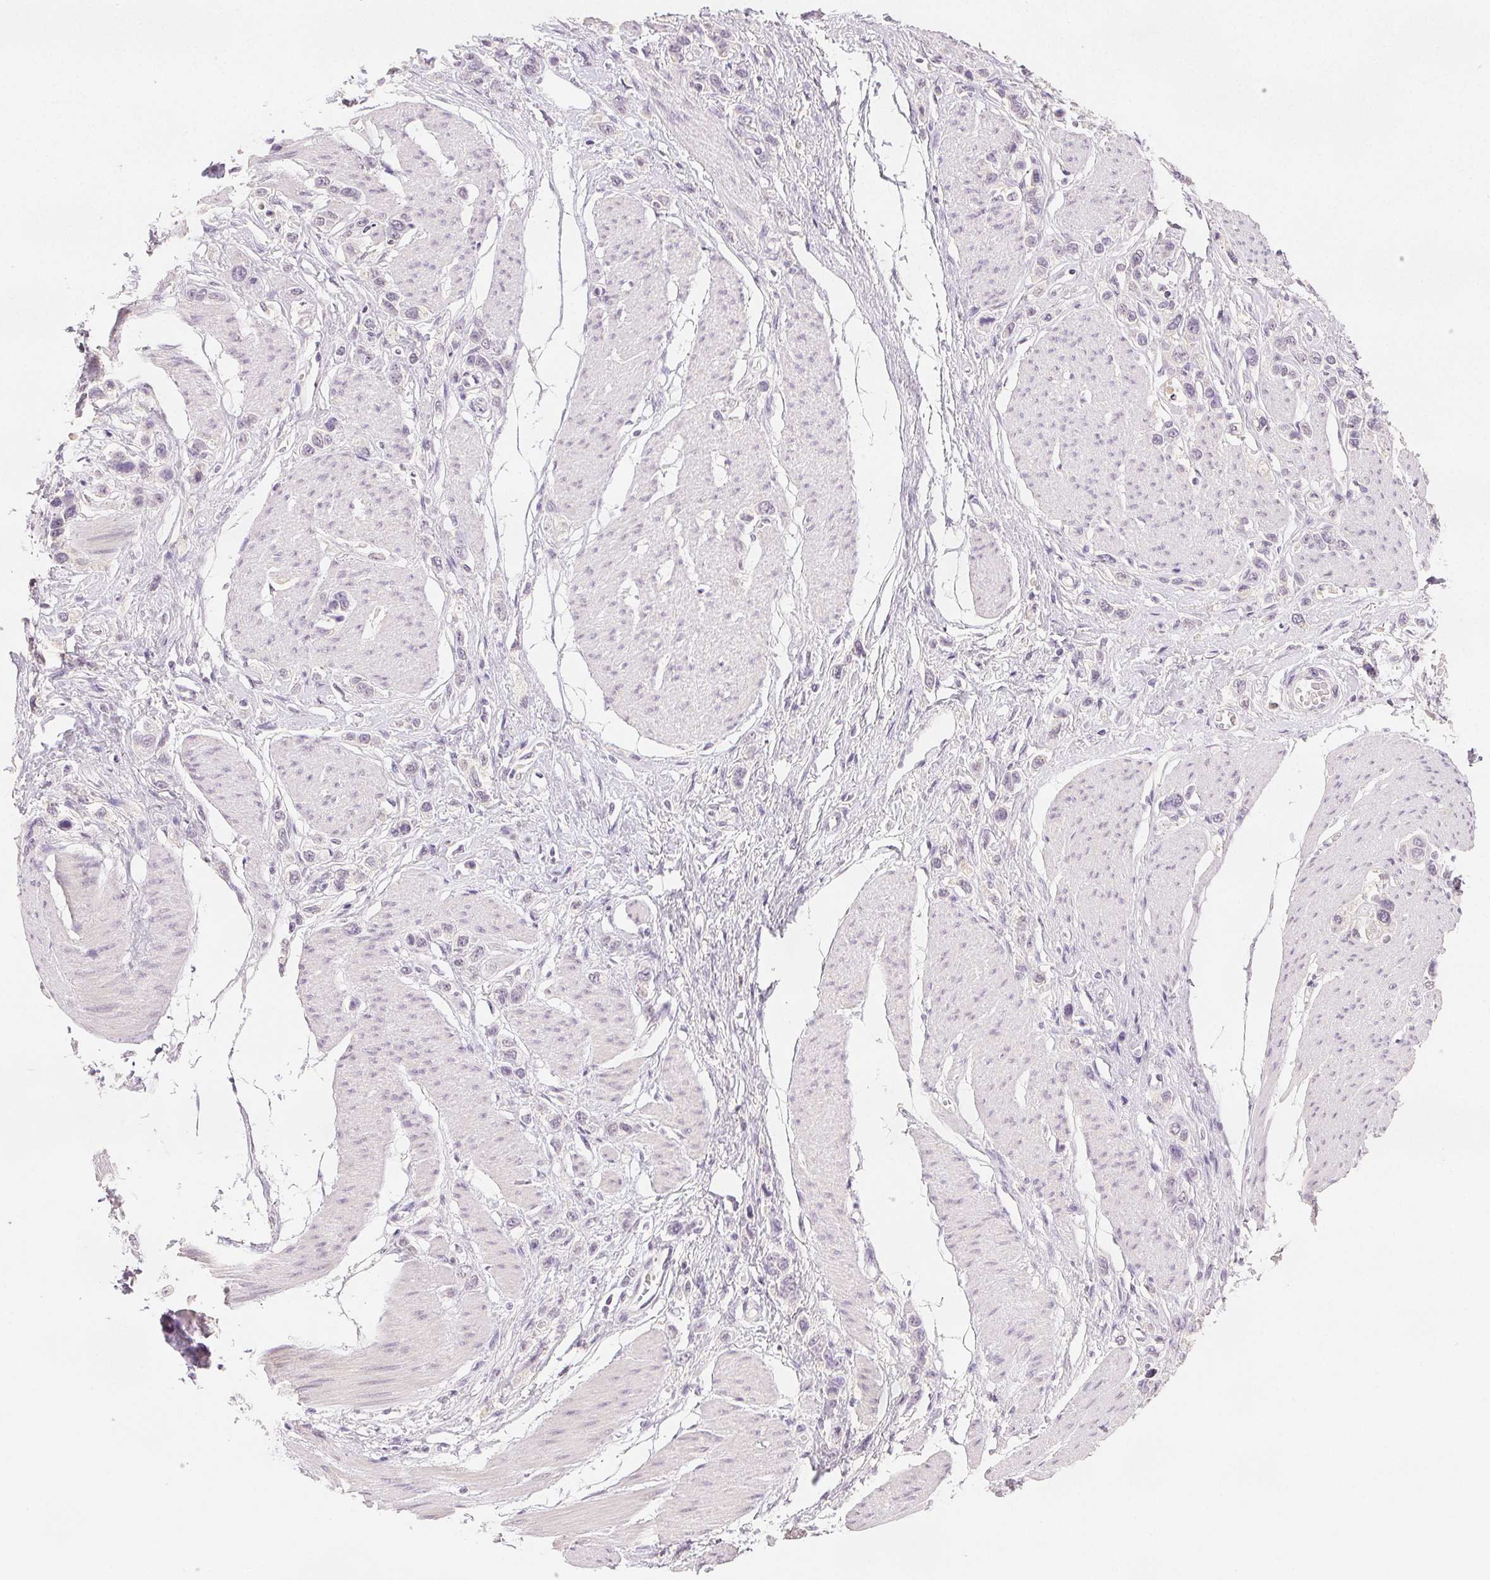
{"staining": {"intensity": "negative", "quantity": "none", "location": "none"}, "tissue": "stomach cancer", "cell_type": "Tumor cells", "image_type": "cancer", "snomed": [{"axis": "morphology", "description": "Adenocarcinoma, NOS"}, {"axis": "topography", "description": "Stomach"}], "caption": "Immunohistochemistry of adenocarcinoma (stomach) displays no staining in tumor cells.", "gene": "SCGN", "patient": {"sex": "female", "age": 65}}